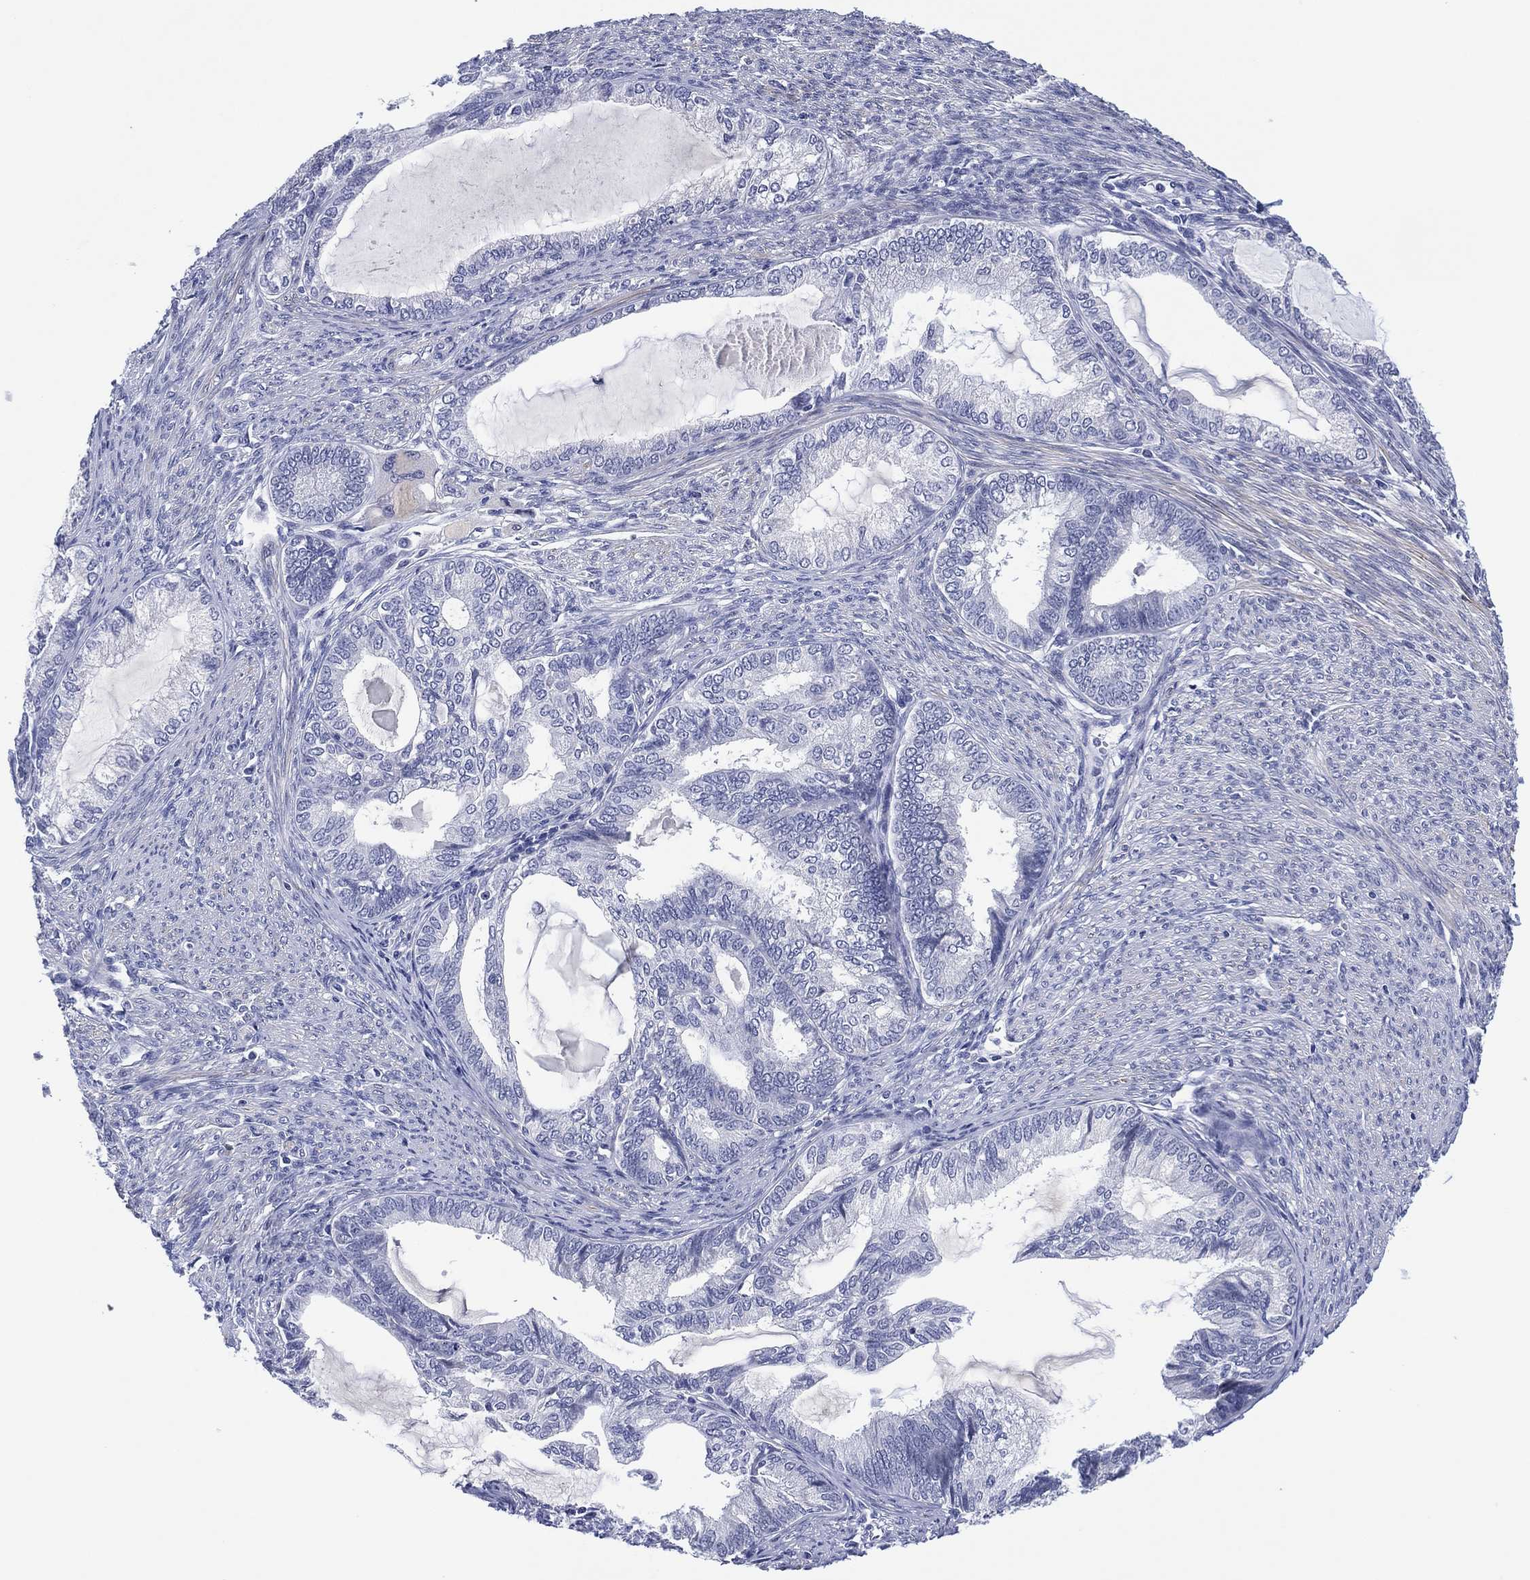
{"staining": {"intensity": "negative", "quantity": "none", "location": "none"}, "tissue": "endometrial cancer", "cell_type": "Tumor cells", "image_type": "cancer", "snomed": [{"axis": "morphology", "description": "Adenocarcinoma, NOS"}, {"axis": "topography", "description": "Endometrium"}], "caption": "The immunohistochemistry histopathology image has no significant staining in tumor cells of endometrial adenocarcinoma tissue.", "gene": "CLIP3", "patient": {"sex": "female", "age": 86}}